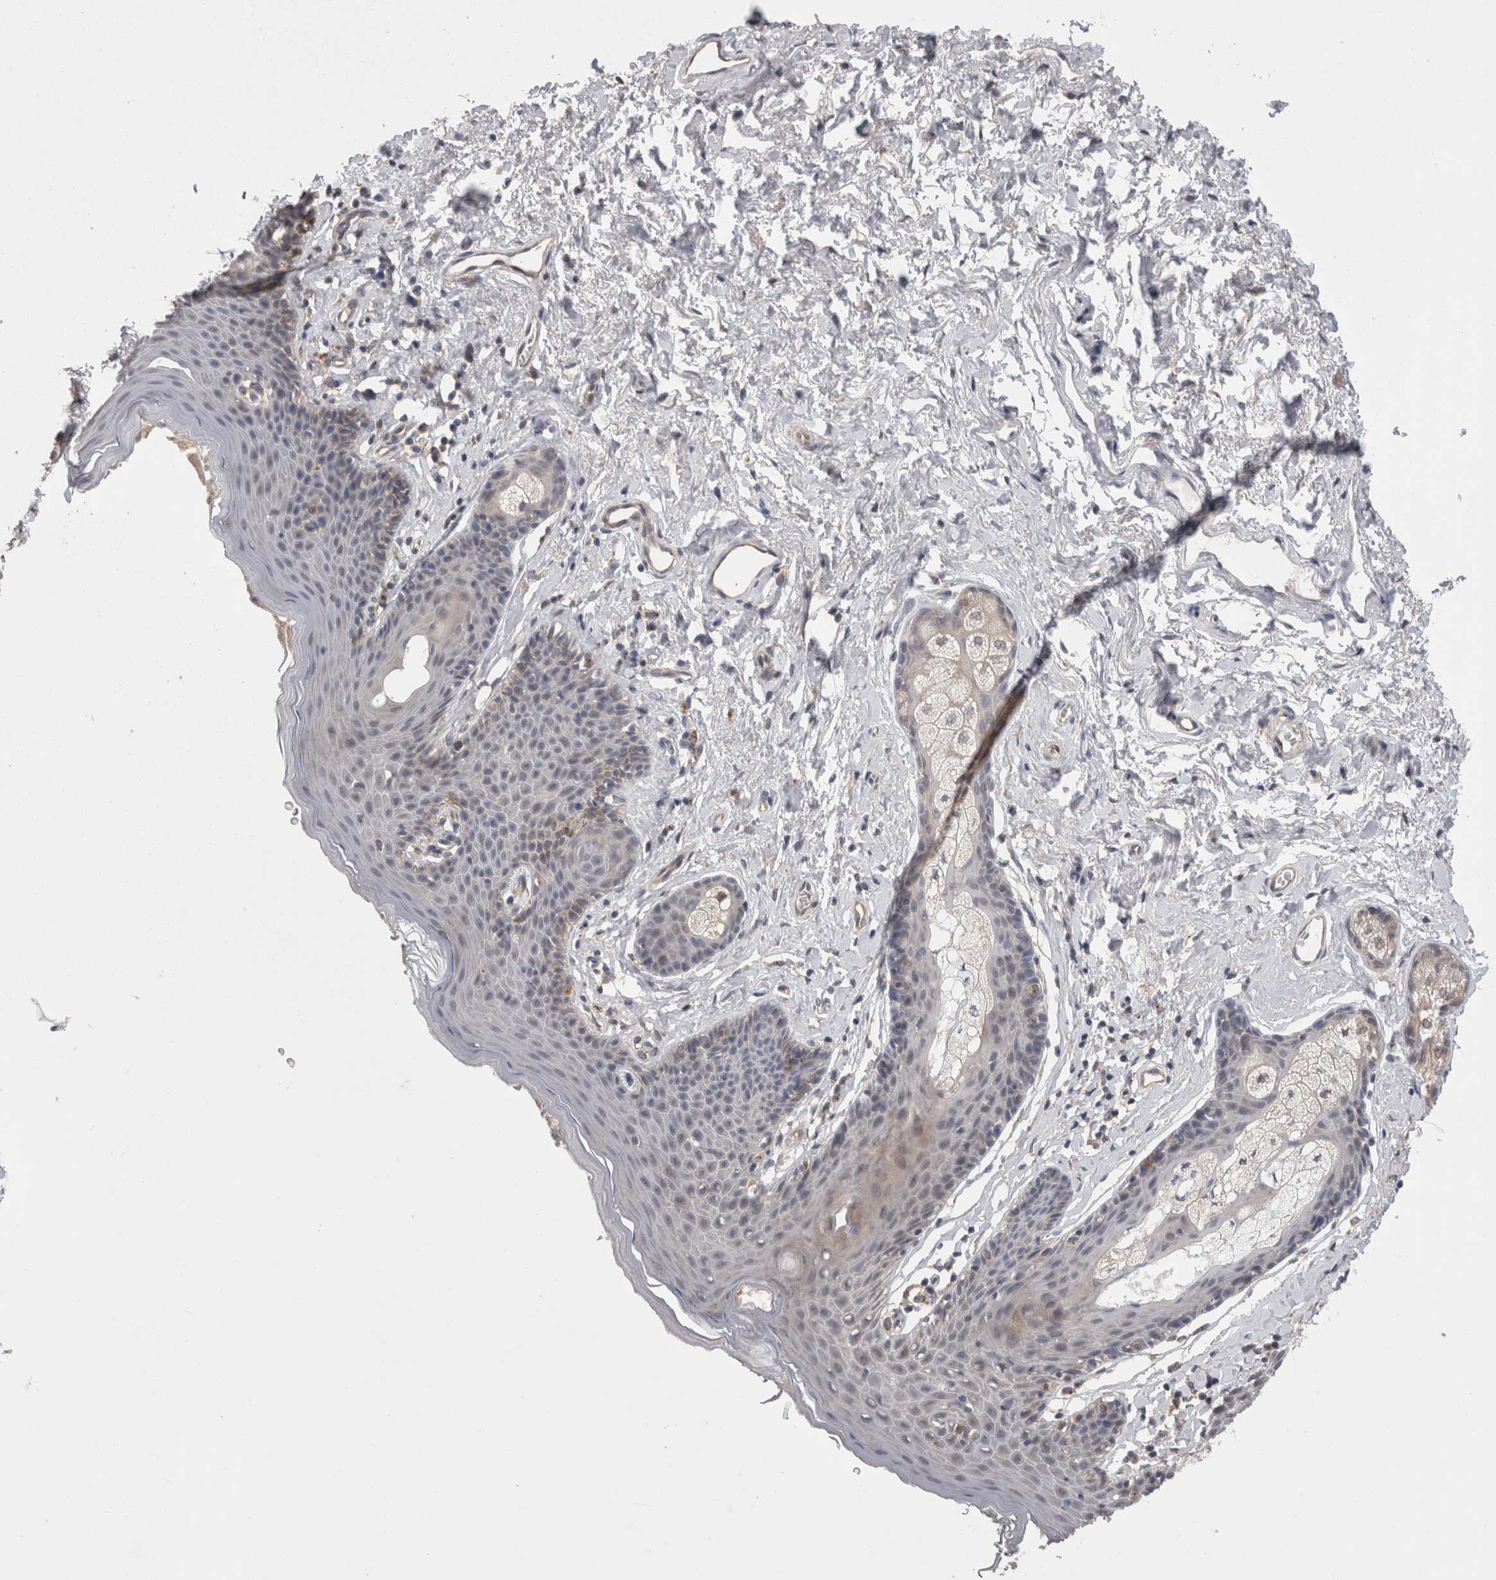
{"staining": {"intensity": "weak", "quantity": "<25%", "location": "cytoplasmic/membranous"}, "tissue": "skin", "cell_type": "Epidermal cells", "image_type": "normal", "snomed": [{"axis": "morphology", "description": "Normal tissue, NOS"}, {"axis": "topography", "description": "Vulva"}], "caption": "This image is of normal skin stained with immunohistochemistry (IHC) to label a protein in brown with the nuclei are counter-stained blue. There is no expression in epidermal cells.", "gene": "DCTN6", "patient": {"sex": "female", "age": 66}}